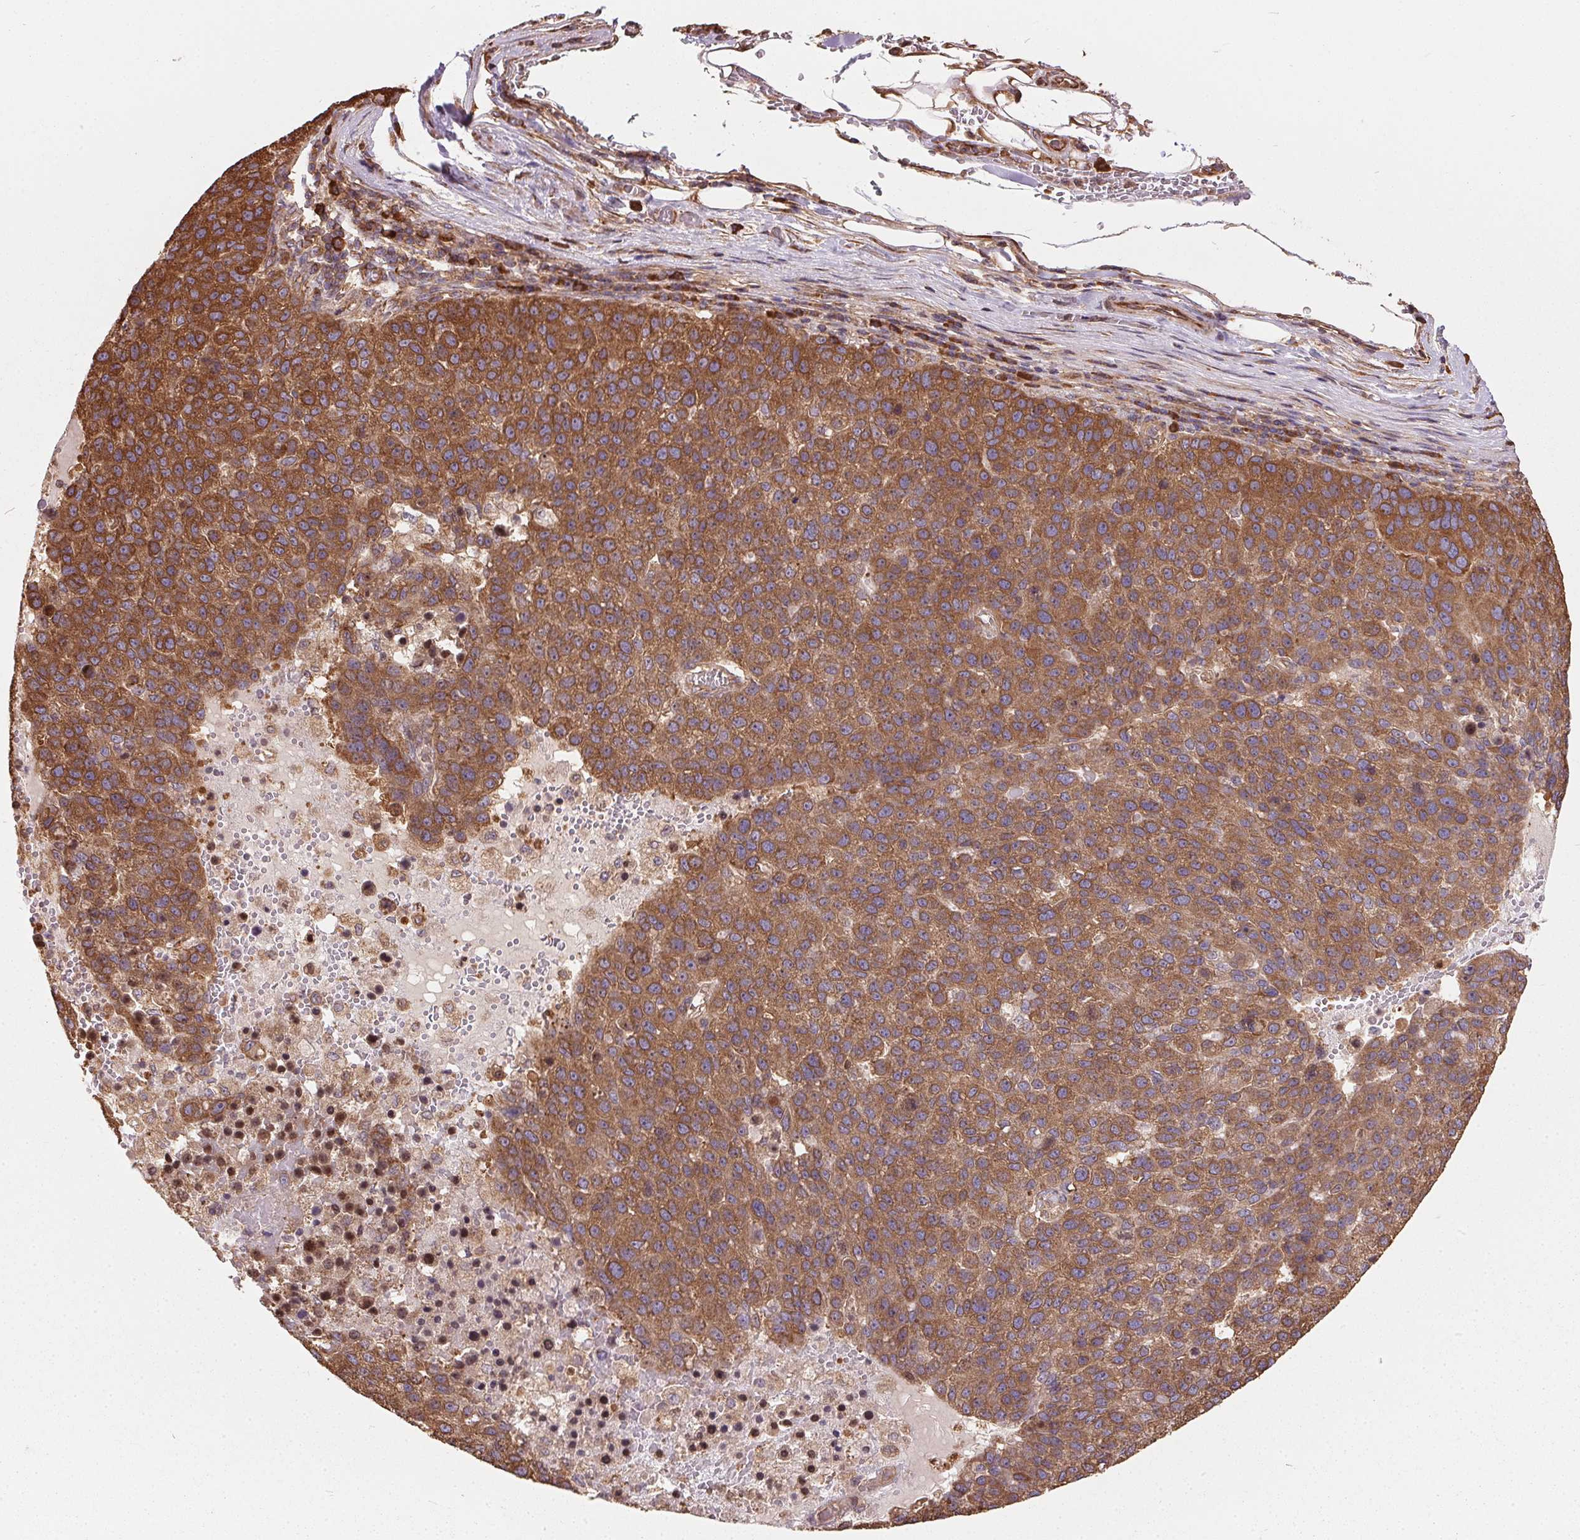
{"staining": {"intensity": "strong", "quantity": ">75%", "location": "cytoplasmic/membranous"}, "tissue": "pancreatic cancer", "cell_type": "Tumor cells", "image_type": "cancer", "snomed": [{"axis": "morphology", "description": "Adenocarcinoma, NOS"}, {"axis": "topography", "description": "Pancreas"}], "caption": "Protein expression analysis of pancreatic cancer demonstrates strong cytoplasmic/membranous expression in about >75% of tumor cells.", "gene": "EIF2S1", "patient": {"sex": "female", "age": 61}}